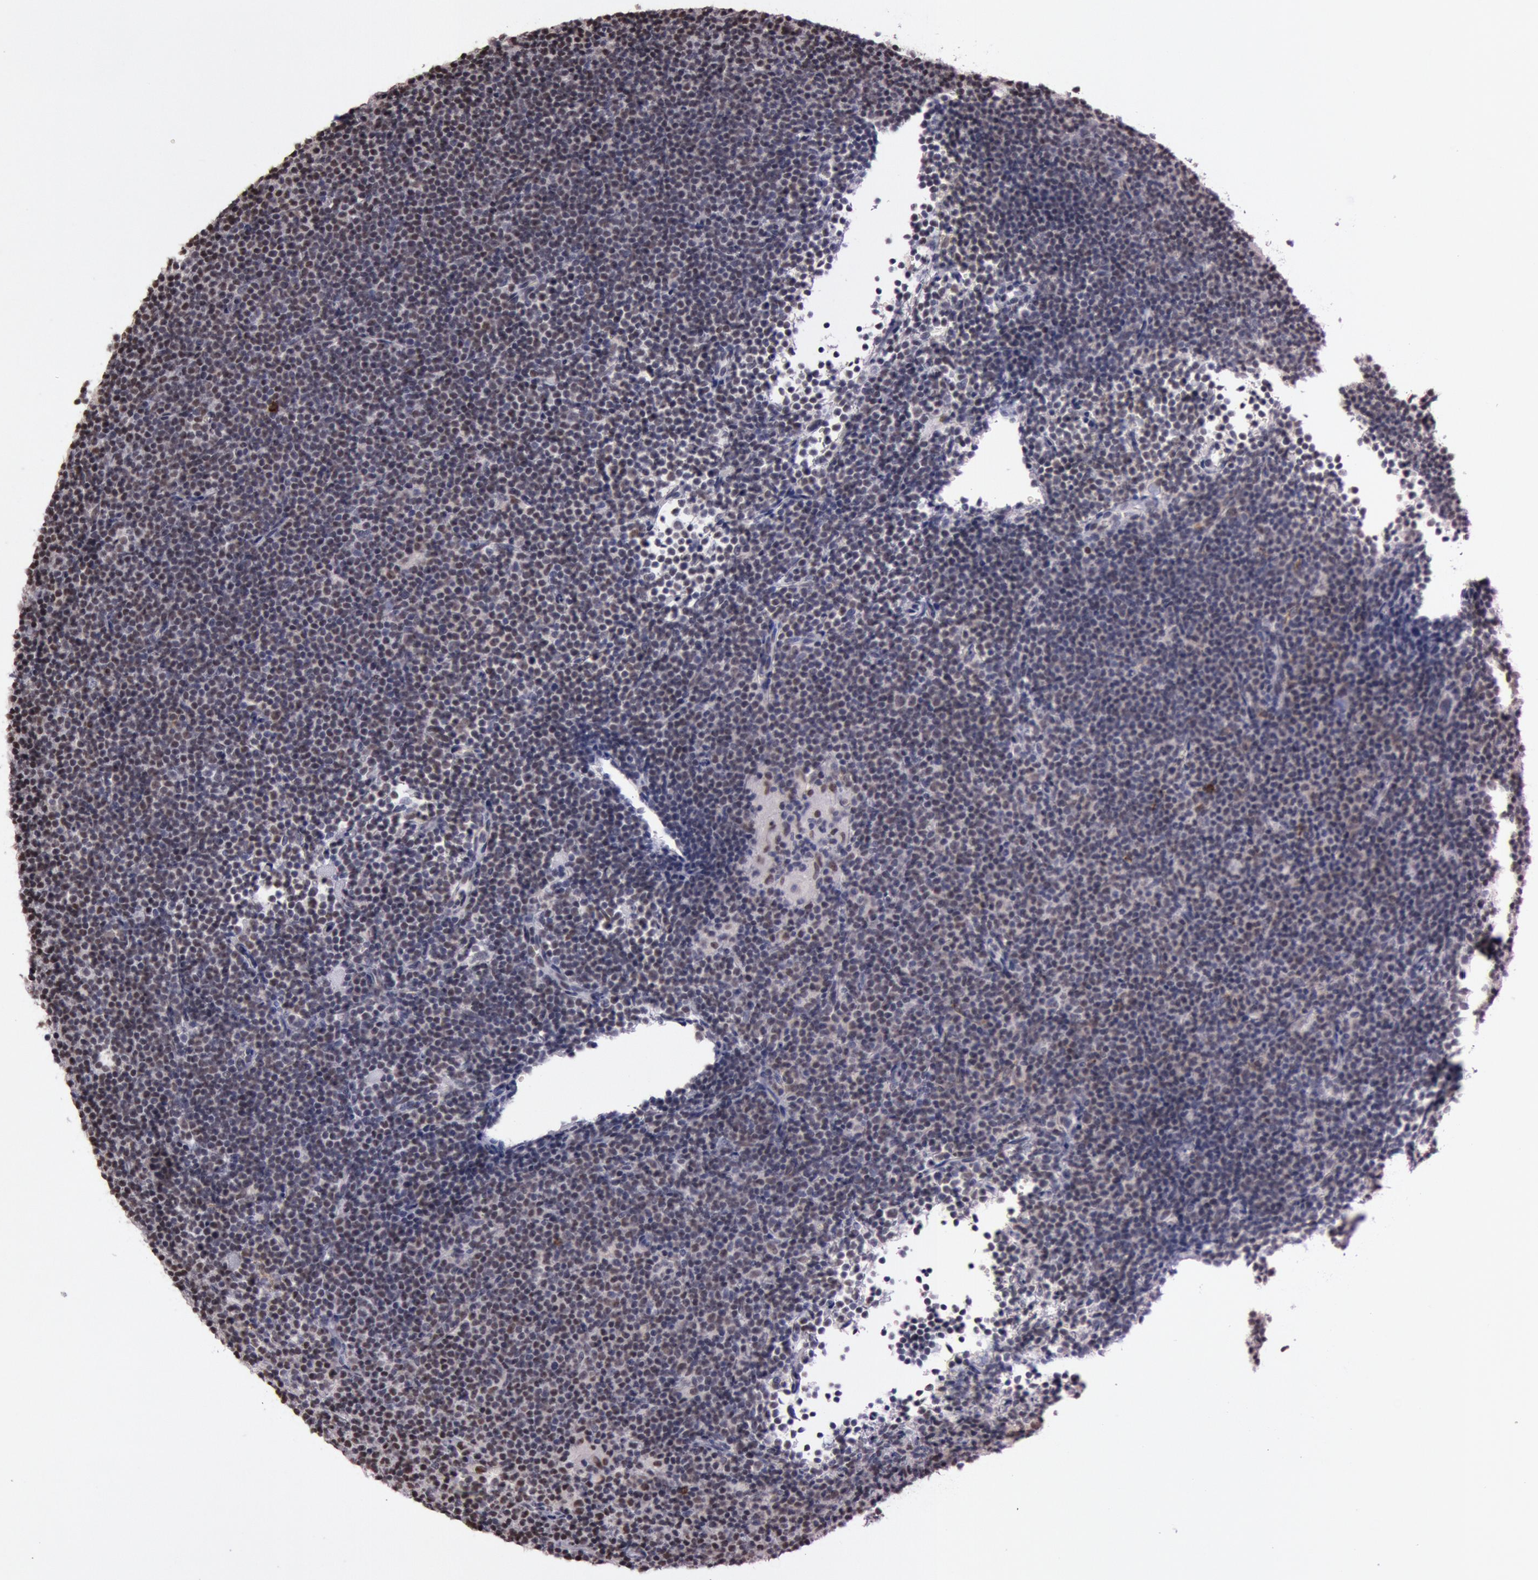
{"staining": {"intensity": "weak", "quantity": "<25%", "location": "nuclear"}, "tissue": "lymphoma", "cell_type": "Tumor cells", "image_type": "cancer", "snomed": [{"axis": "morphology", "description": "Malignant lymphoma, non-Hodgkin's type, Low grade"}, {"axis": "topography", "description": "Lymph node"}], "caption": "High power microscopy histopathology image of an IHC micrograph of lymphoma, revealing no significant positivity in tumor cells.", "gene": "TASL", "patient": {"sex": "female", "age": 69}}